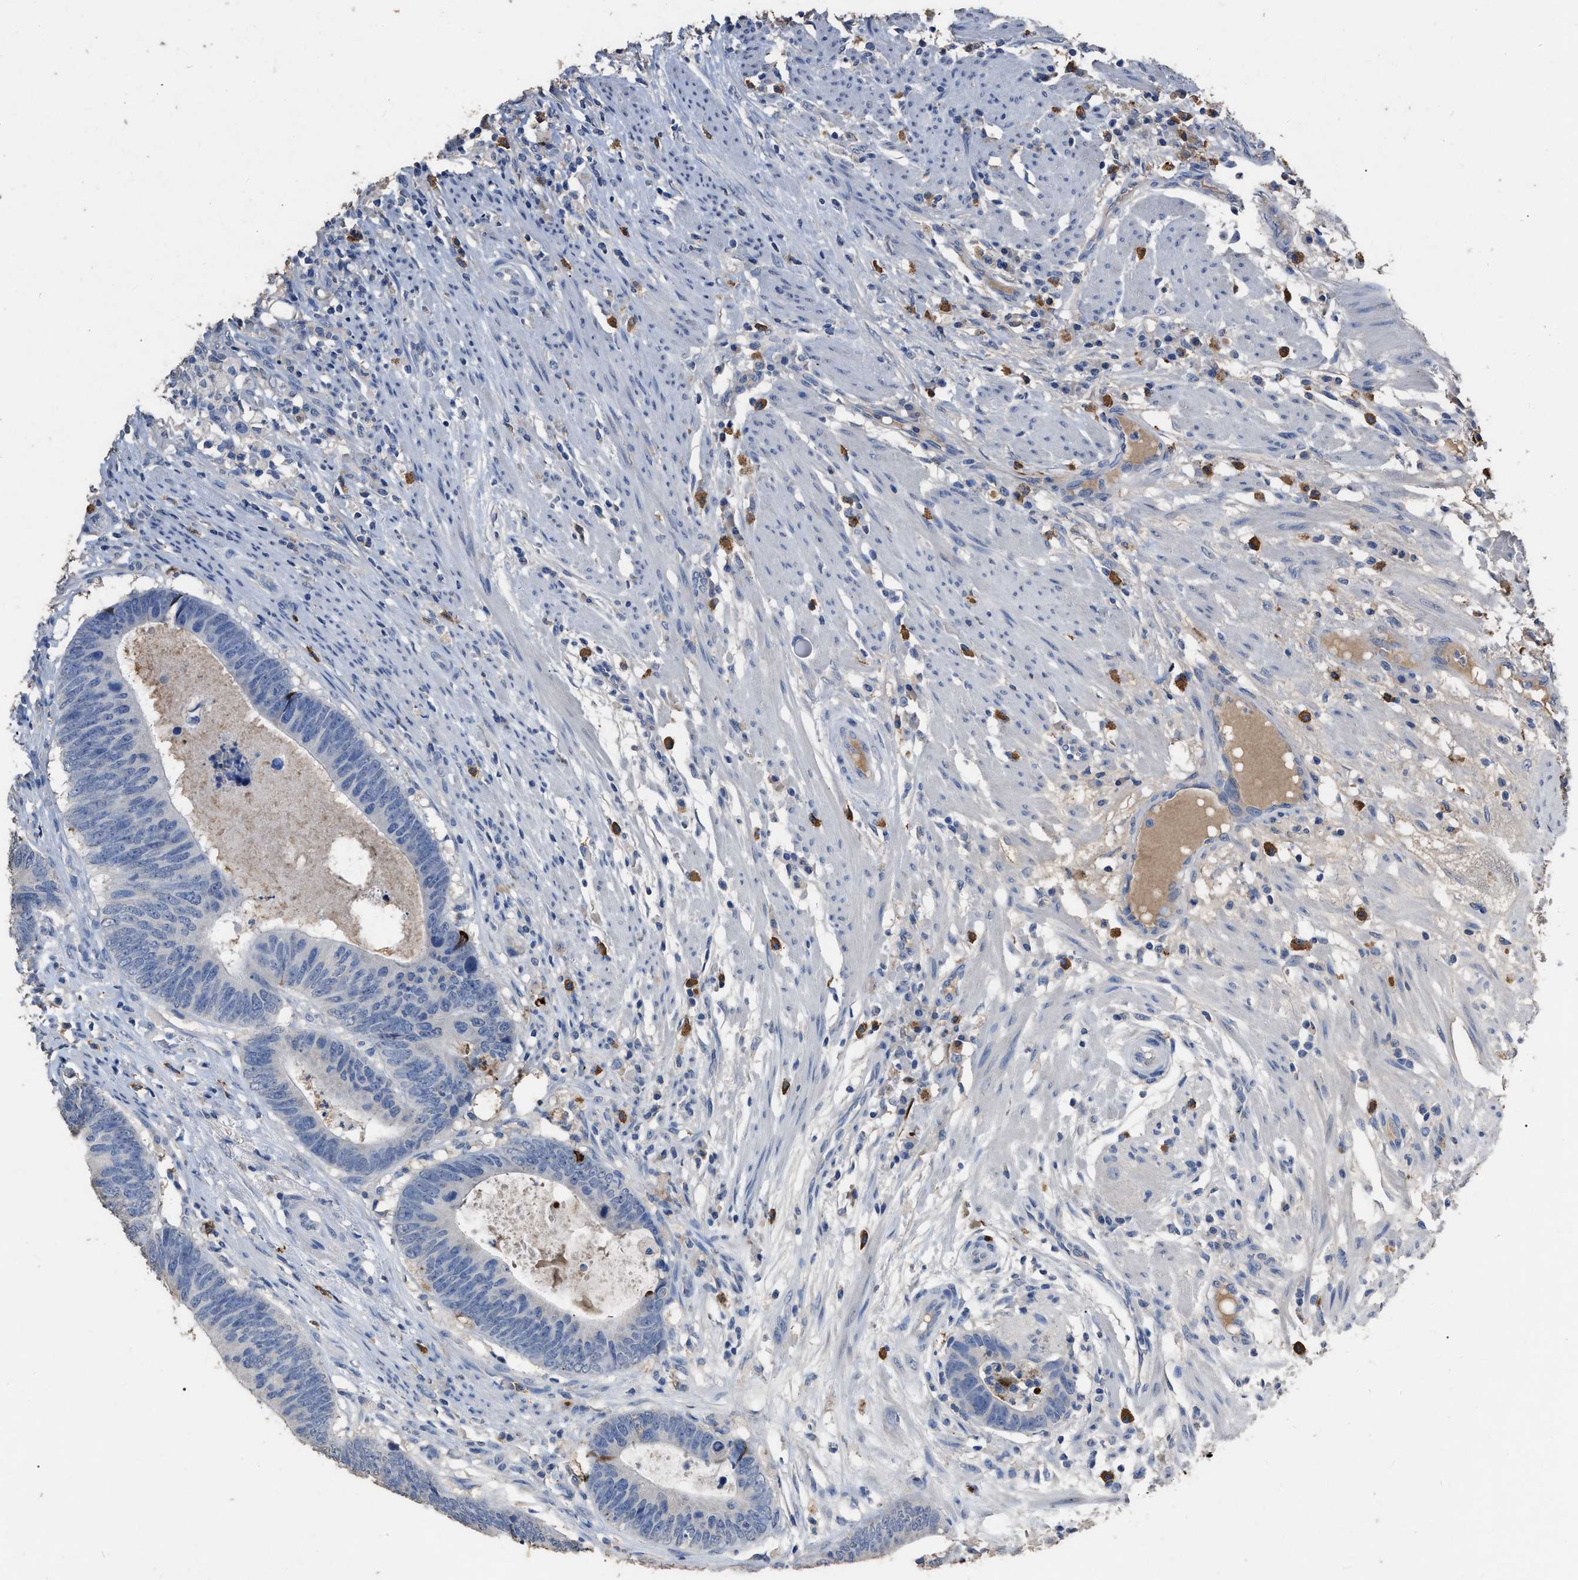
{"staining": {"intensity": "negative", "quantity": "none", "location": "none"}, "tissue": "colorectal cancer", "cell_type": "Tumor cells", "image_type": "cancer", "snomed": [{"axis": "morphology", "description": "Adenocarcinoma, NOS"}, {"axis": "topography", "description": "Colon"}], "caption": "Tumor cells are negative for brown protein staining in colorectal adenocarcinoma. (DAB (3,3'-diaminobenzidine) IHC with hematoxylin counter stain).", "gene": "HABP2", "patient": {"sex": "male", "age": 56}}